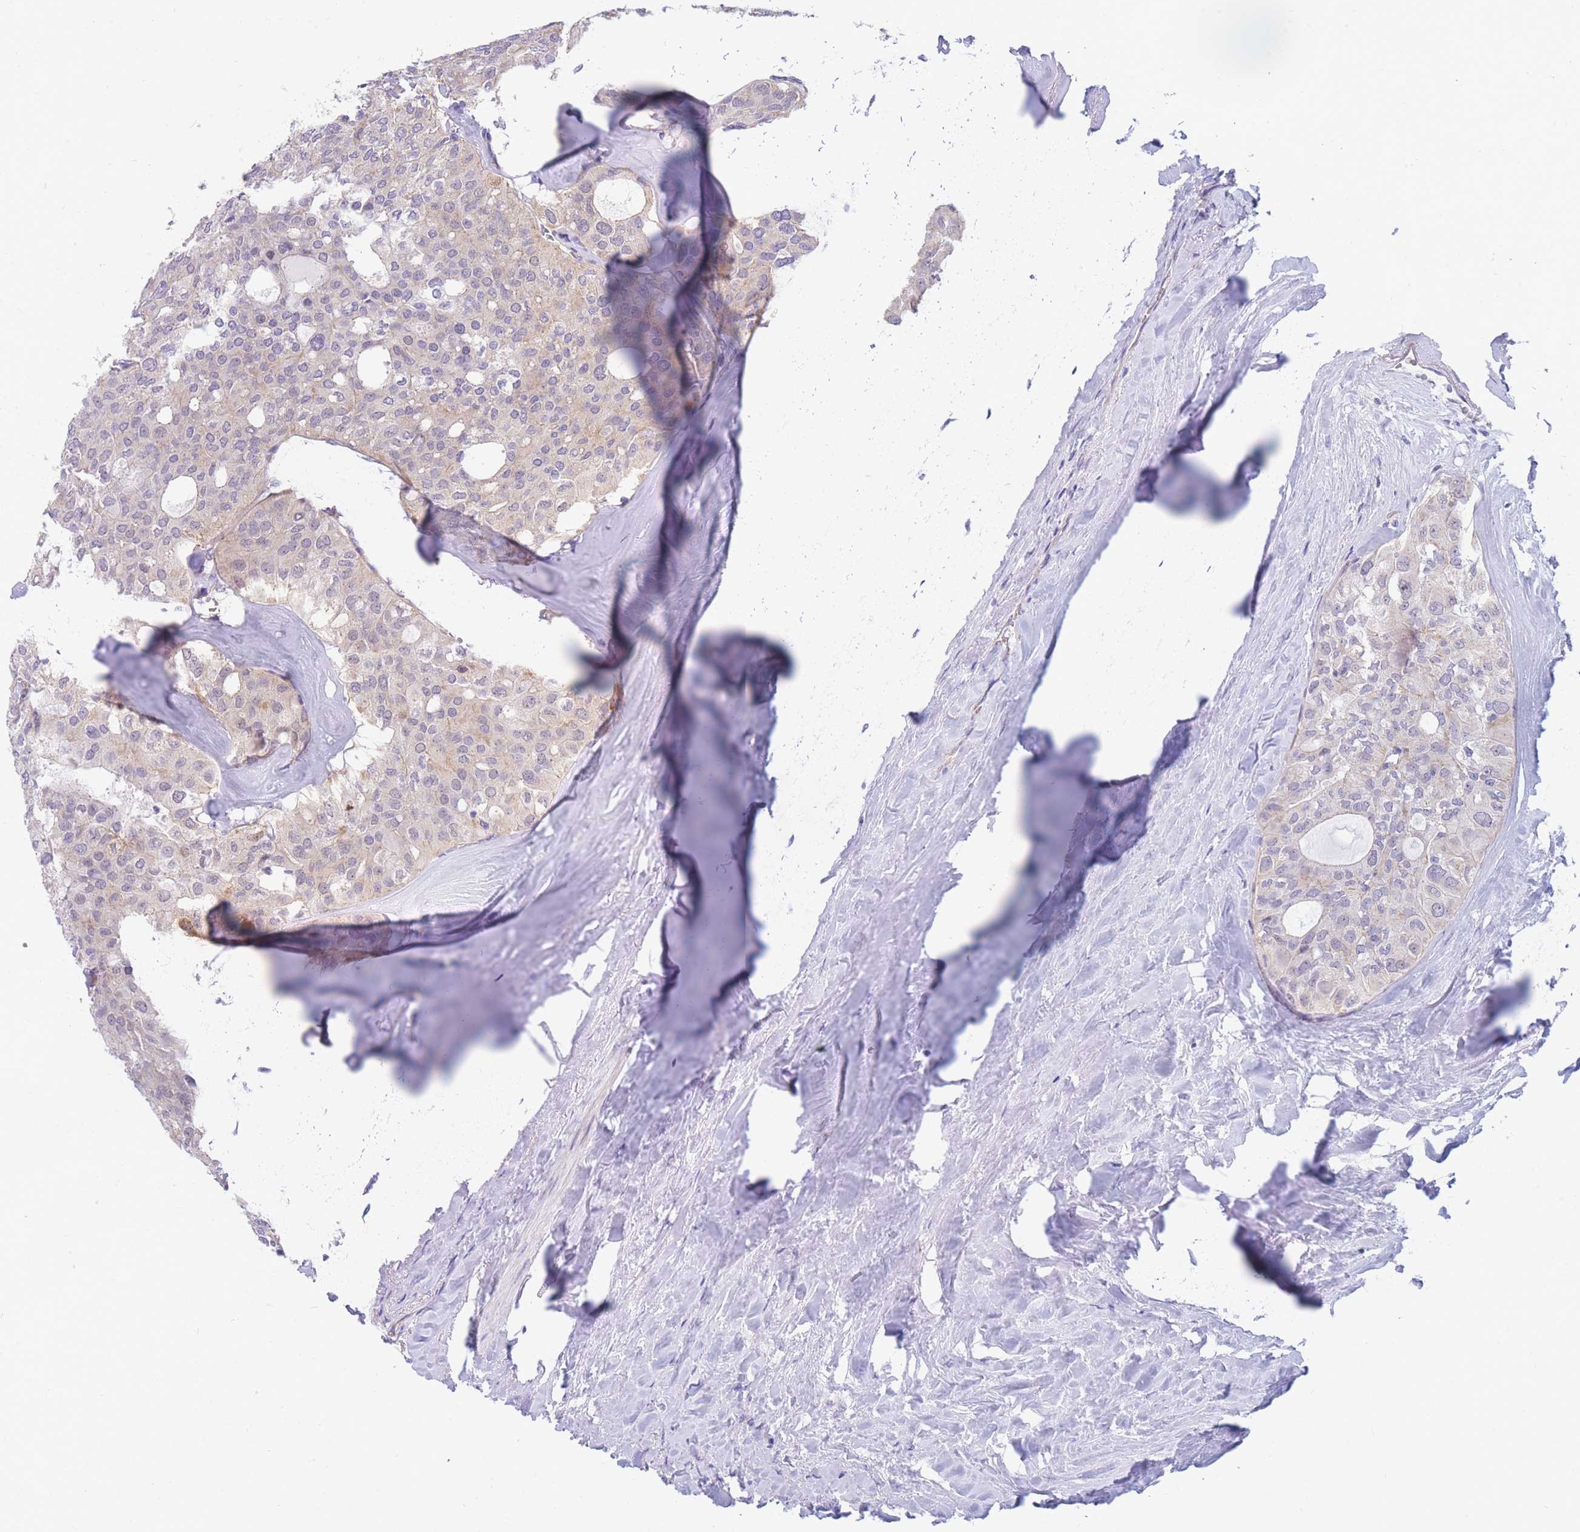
{"staining": {"intensity": "weak", "quantity": "<25%", "location": "cytoplasmic/membranous"}, "tissue": "thyroid cancer", "cell_type": "Tumor cells", "image_type": "cancer", "snomed": [{"axis": "morphology", "description": "Follicular adenoma carcinoma, NOS"}, {"axis": "topography", "description": "Thyroid gland"}], "caption": "A histopathology image of human follicular adenoma carcinoma (thyroid) is negative for staining in tumor cells.", "gene": "DDX49", "patient": {"sex": "male", "age": 75}}